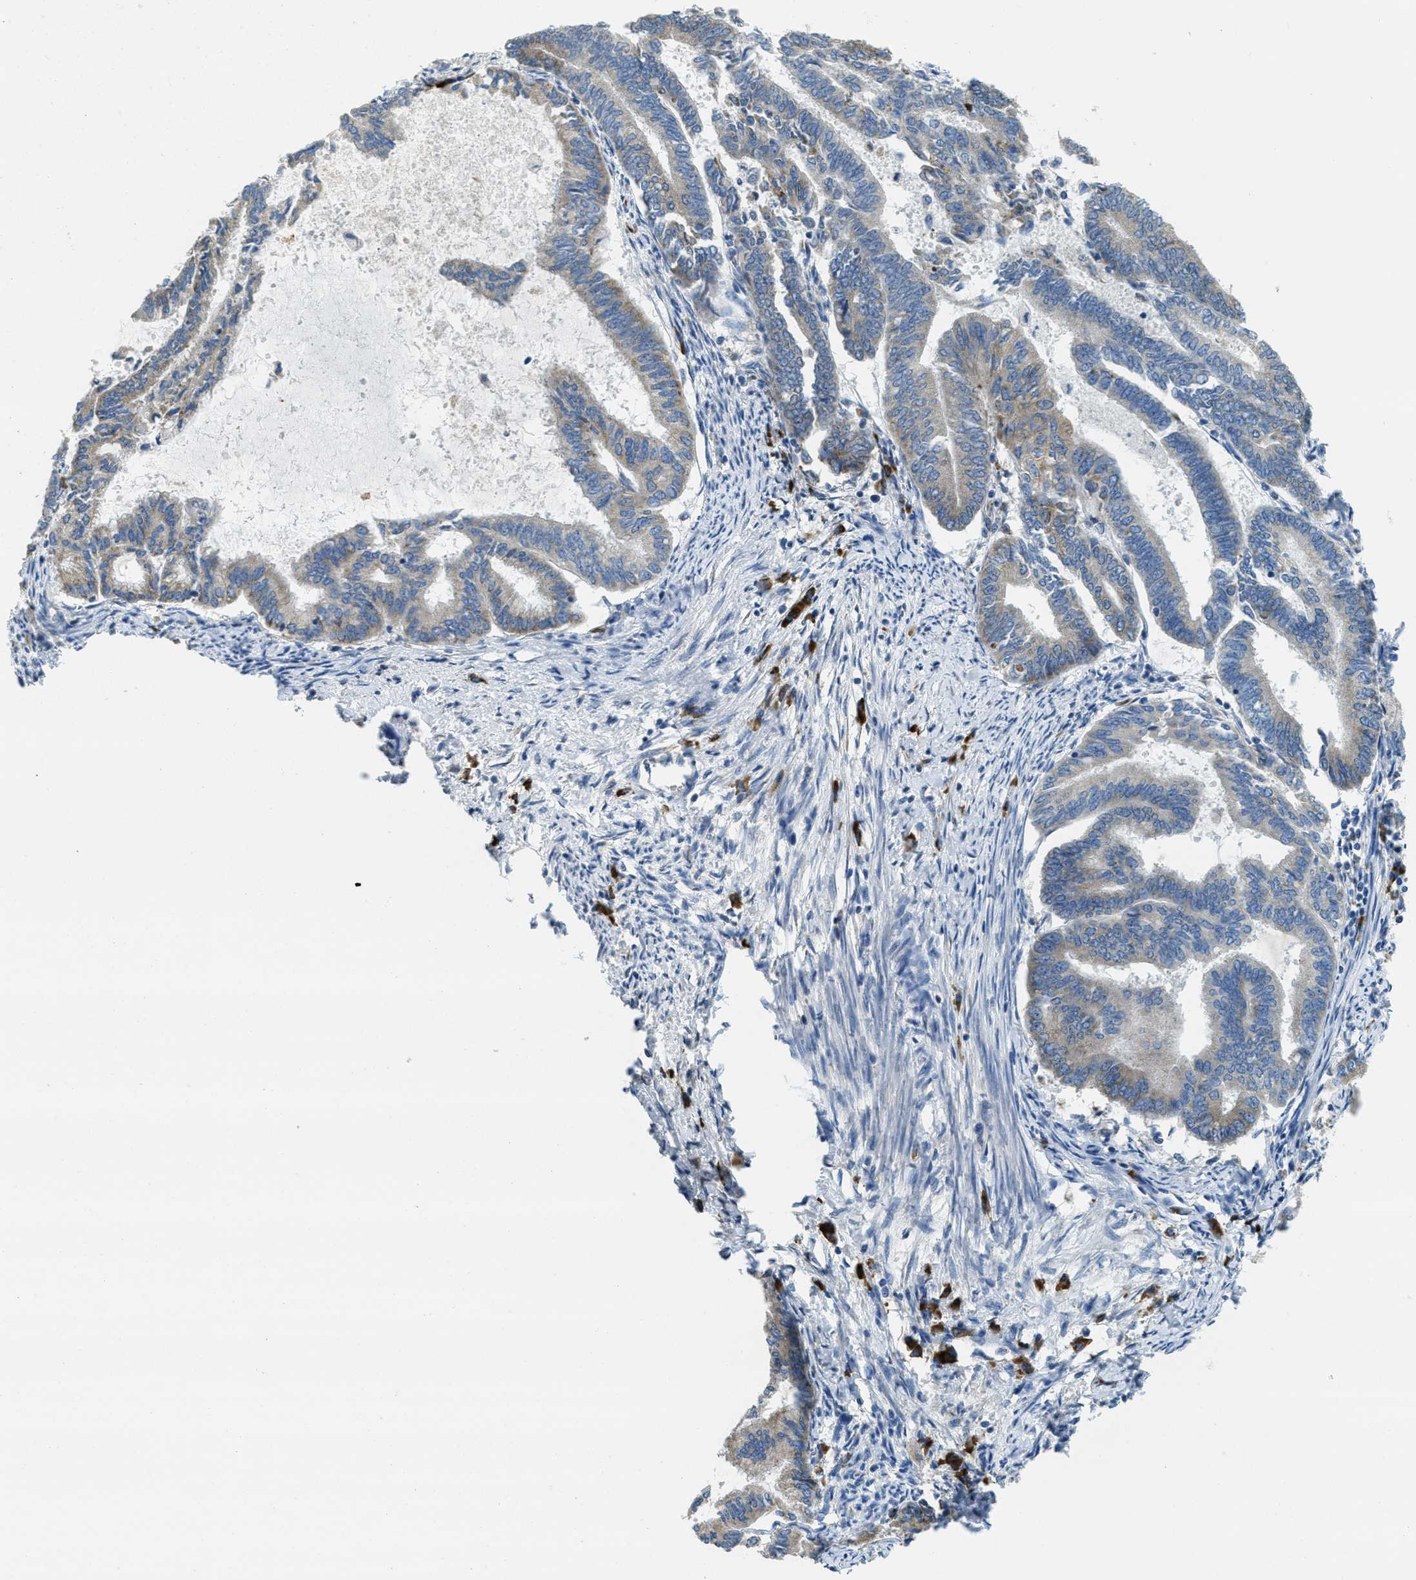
{"staining": {"intensity": "negative", "quantity": "none", "location": "none"}, "tissue": "endometrial cancer", "cell_type": "Tumor cells", "image_type": "cancer", "snomed": [{"axis": "morphology", "description": "Adenocarcinoma, NOS"}, {"axis": "topography", "description": "Endometrium"}], "caption": "Immunohistochemical staining of adenocarcinoma (endometrial) reveals no significant positivity in tumor cells. Brightfield microscopy of immunohistochemistry stained with DAB (brown) and hematoxylin (blue), captured at high magnification.", "gene": "SSR1", "patient": {"sex": "female", "age": 86}}